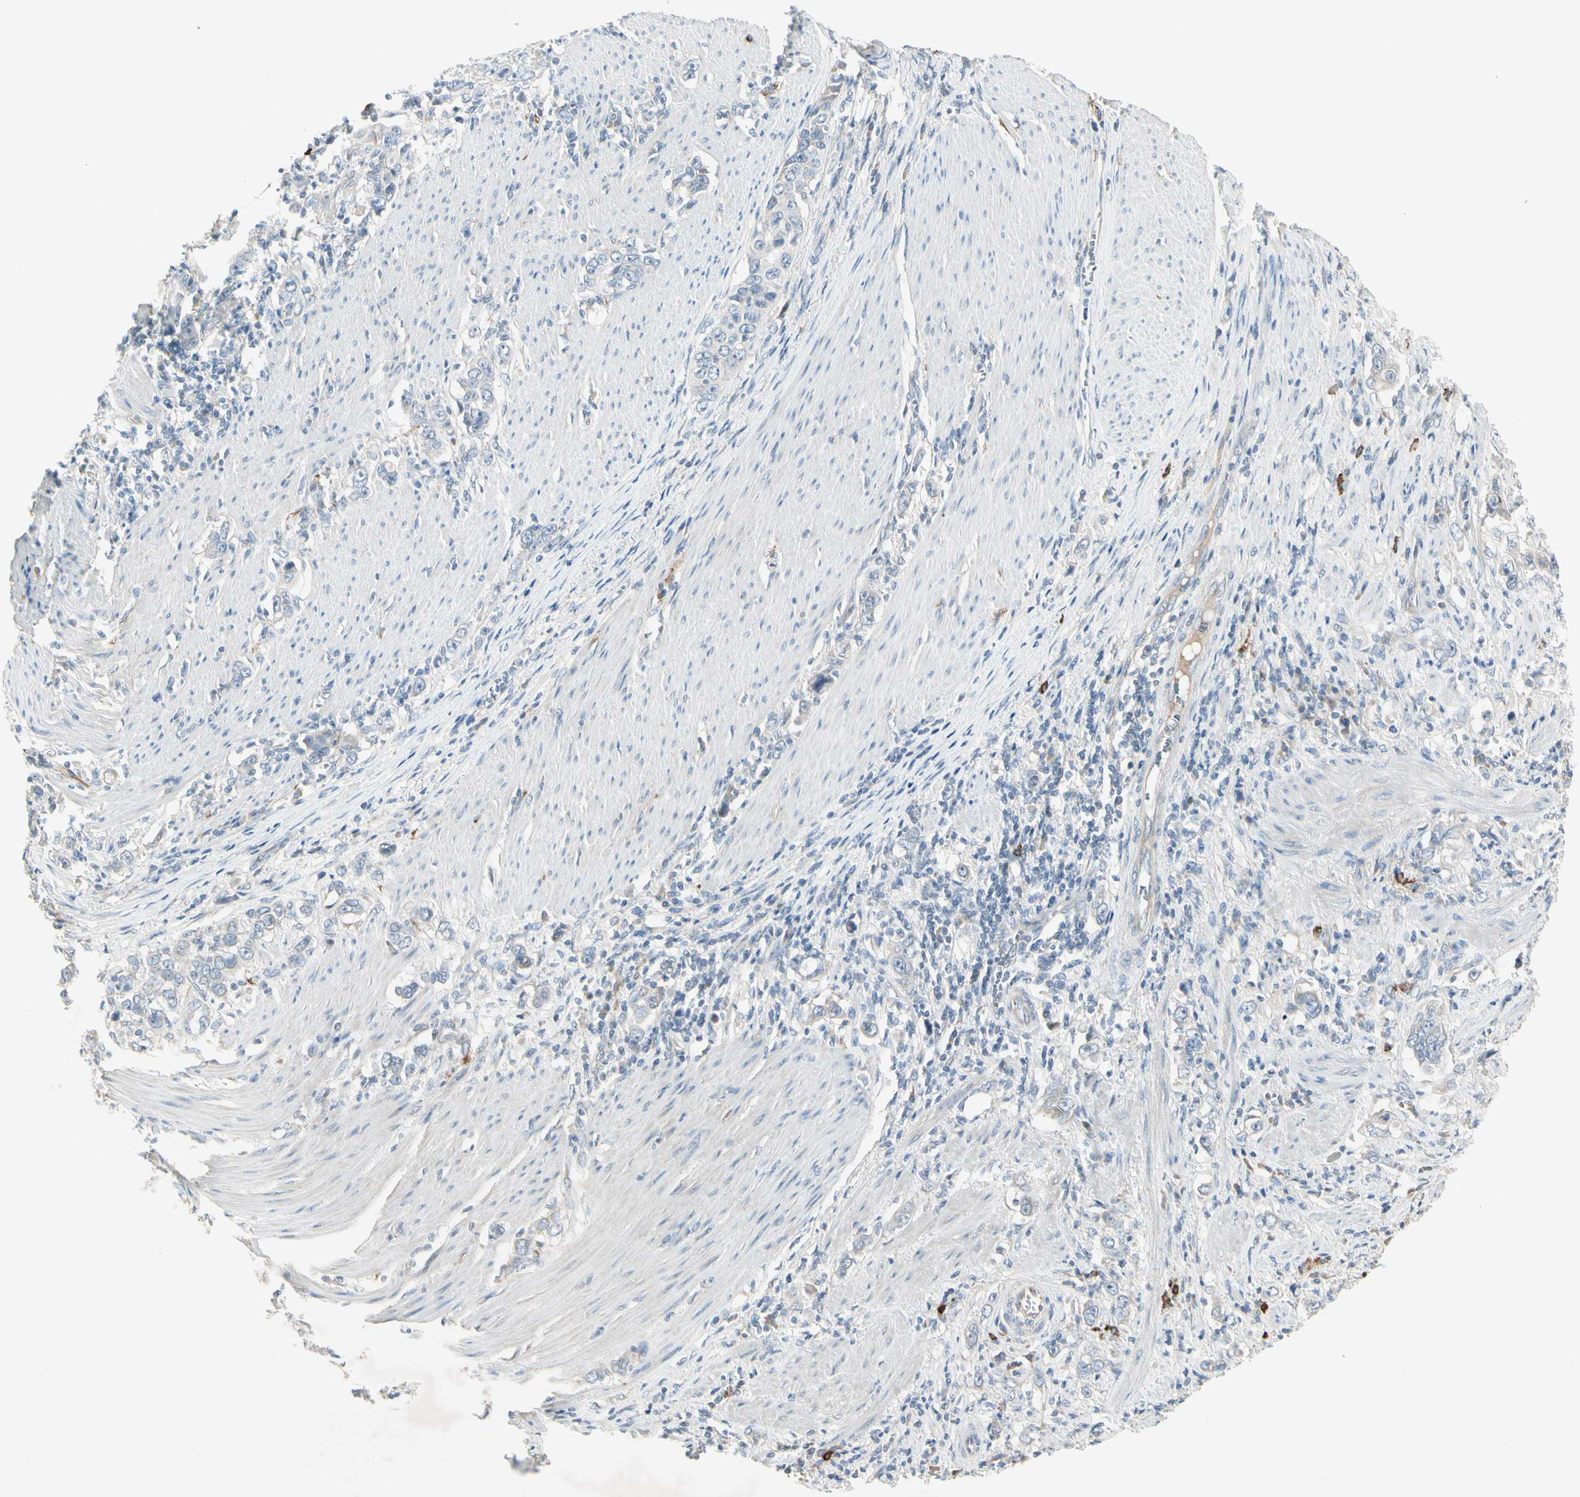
{"staining": {"intensity": "negative", "quantity": "none", "location": "none"}, "tissue": "stomach cancer", "cell_type": "Tumor cells", "image_type": "cancer", "snomed": [{"axis": "morphology", "description": "Adenocarcinoma, NOS"}, {"axis": "topography", "description": "Stomach, lower"}], "caption": "This micrograph is of adenocarcinoma (stomach) stained with immunohistochemistry to label a protein in brown with the nuclei are counter-stained blue. There is no expression in tumor cells.", "gene": "MAPRE3", "patient": {"sex": "female", "age": 72}}